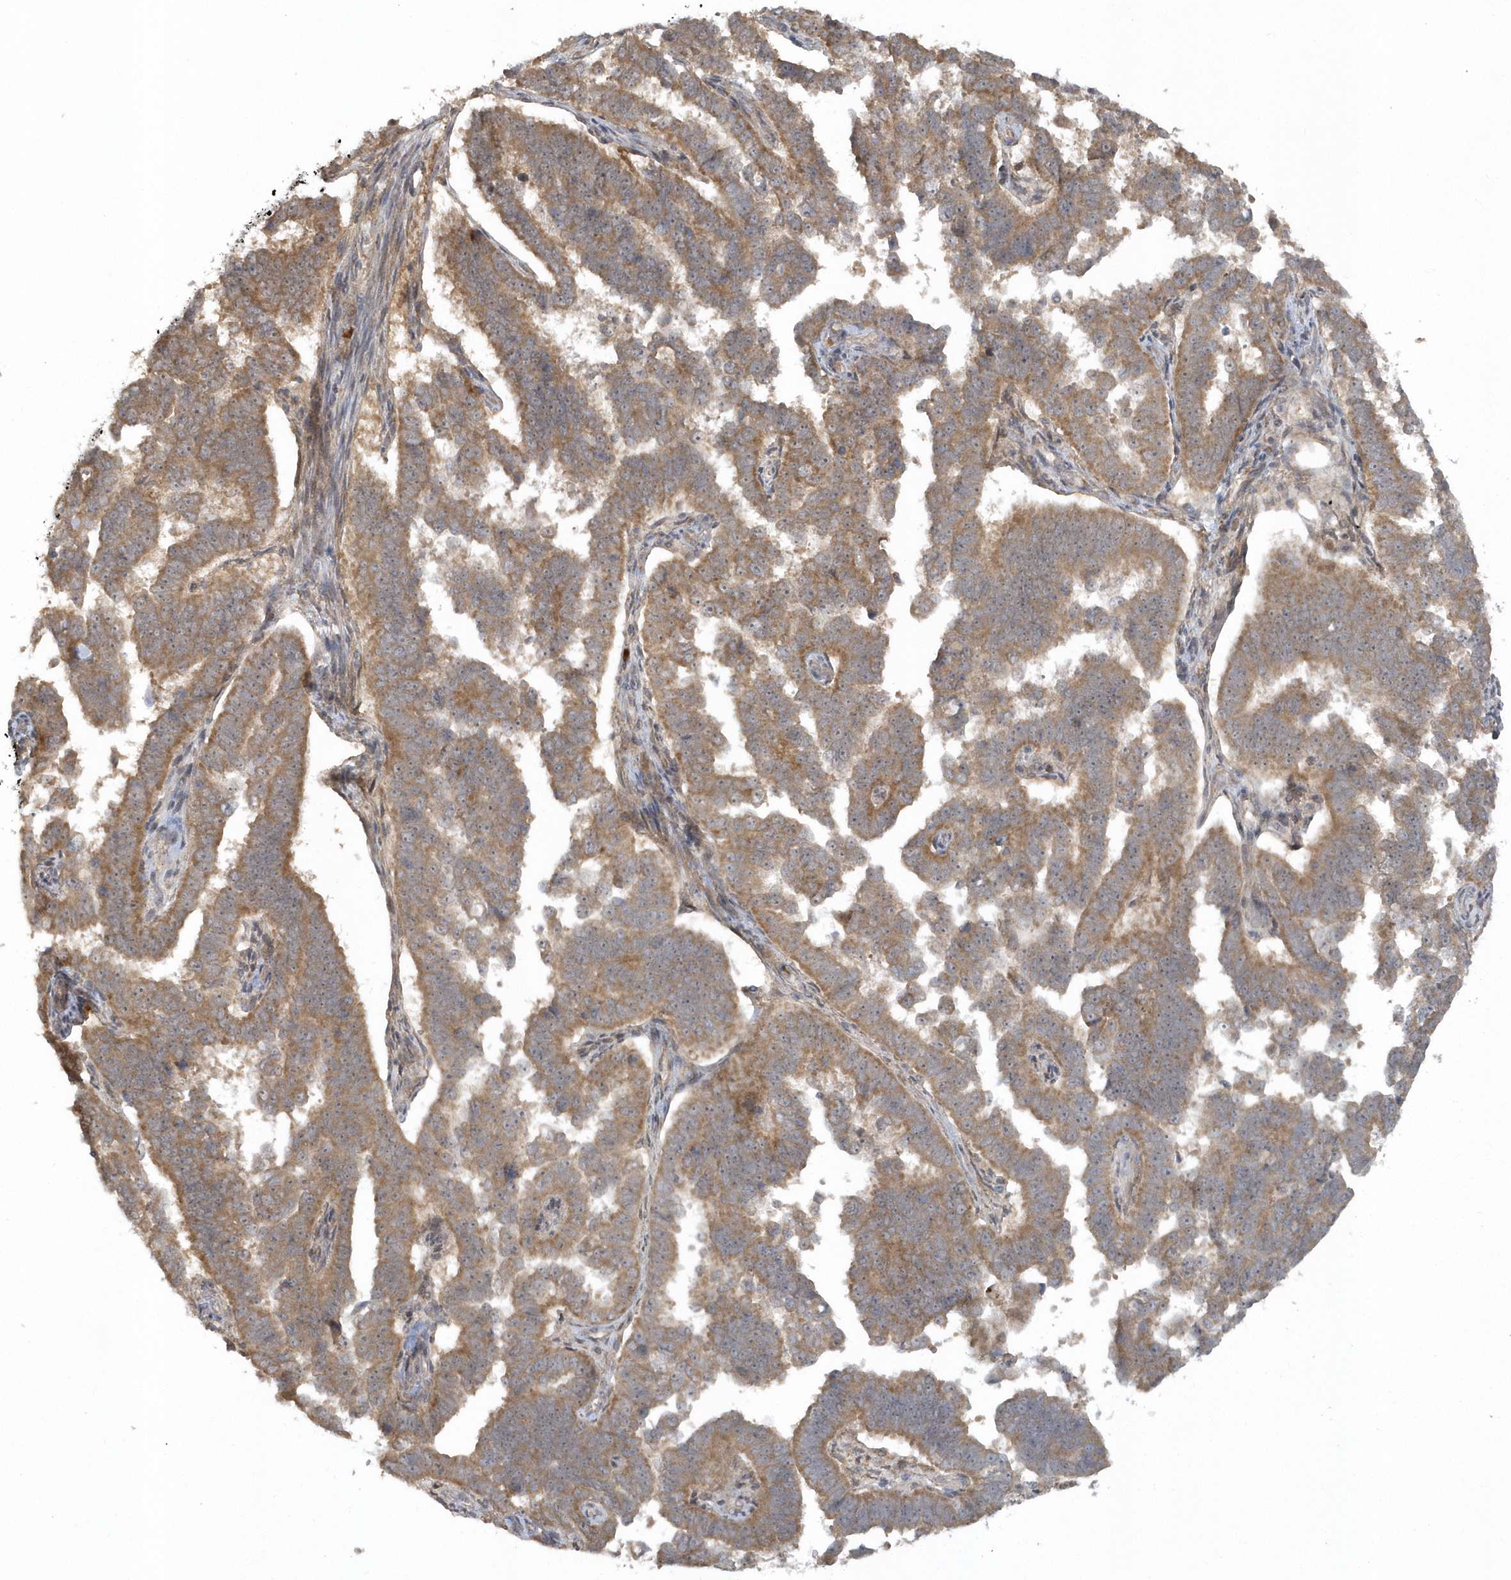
{"staining": {"intensity": "moderate", "quantity": ">75%", "location": "cytoplasmic/membranous"}, "tissue": "endometrial cancer", "cell_type": "Tumor cells", "image_type": "cancer", "snomed": [{"axis": "morphology", "description": "Adenocarcinoma, NOS"}, {"axis": "topography", "description": "Endometrium"}], "caption": "Moderate cytoplasmic/membranous expression is appreciated in about >75% of tumor cells in endometrial adenocarcinoma.", "gene": "THG1L", "patient": {"sex": "female", "age": 75}}